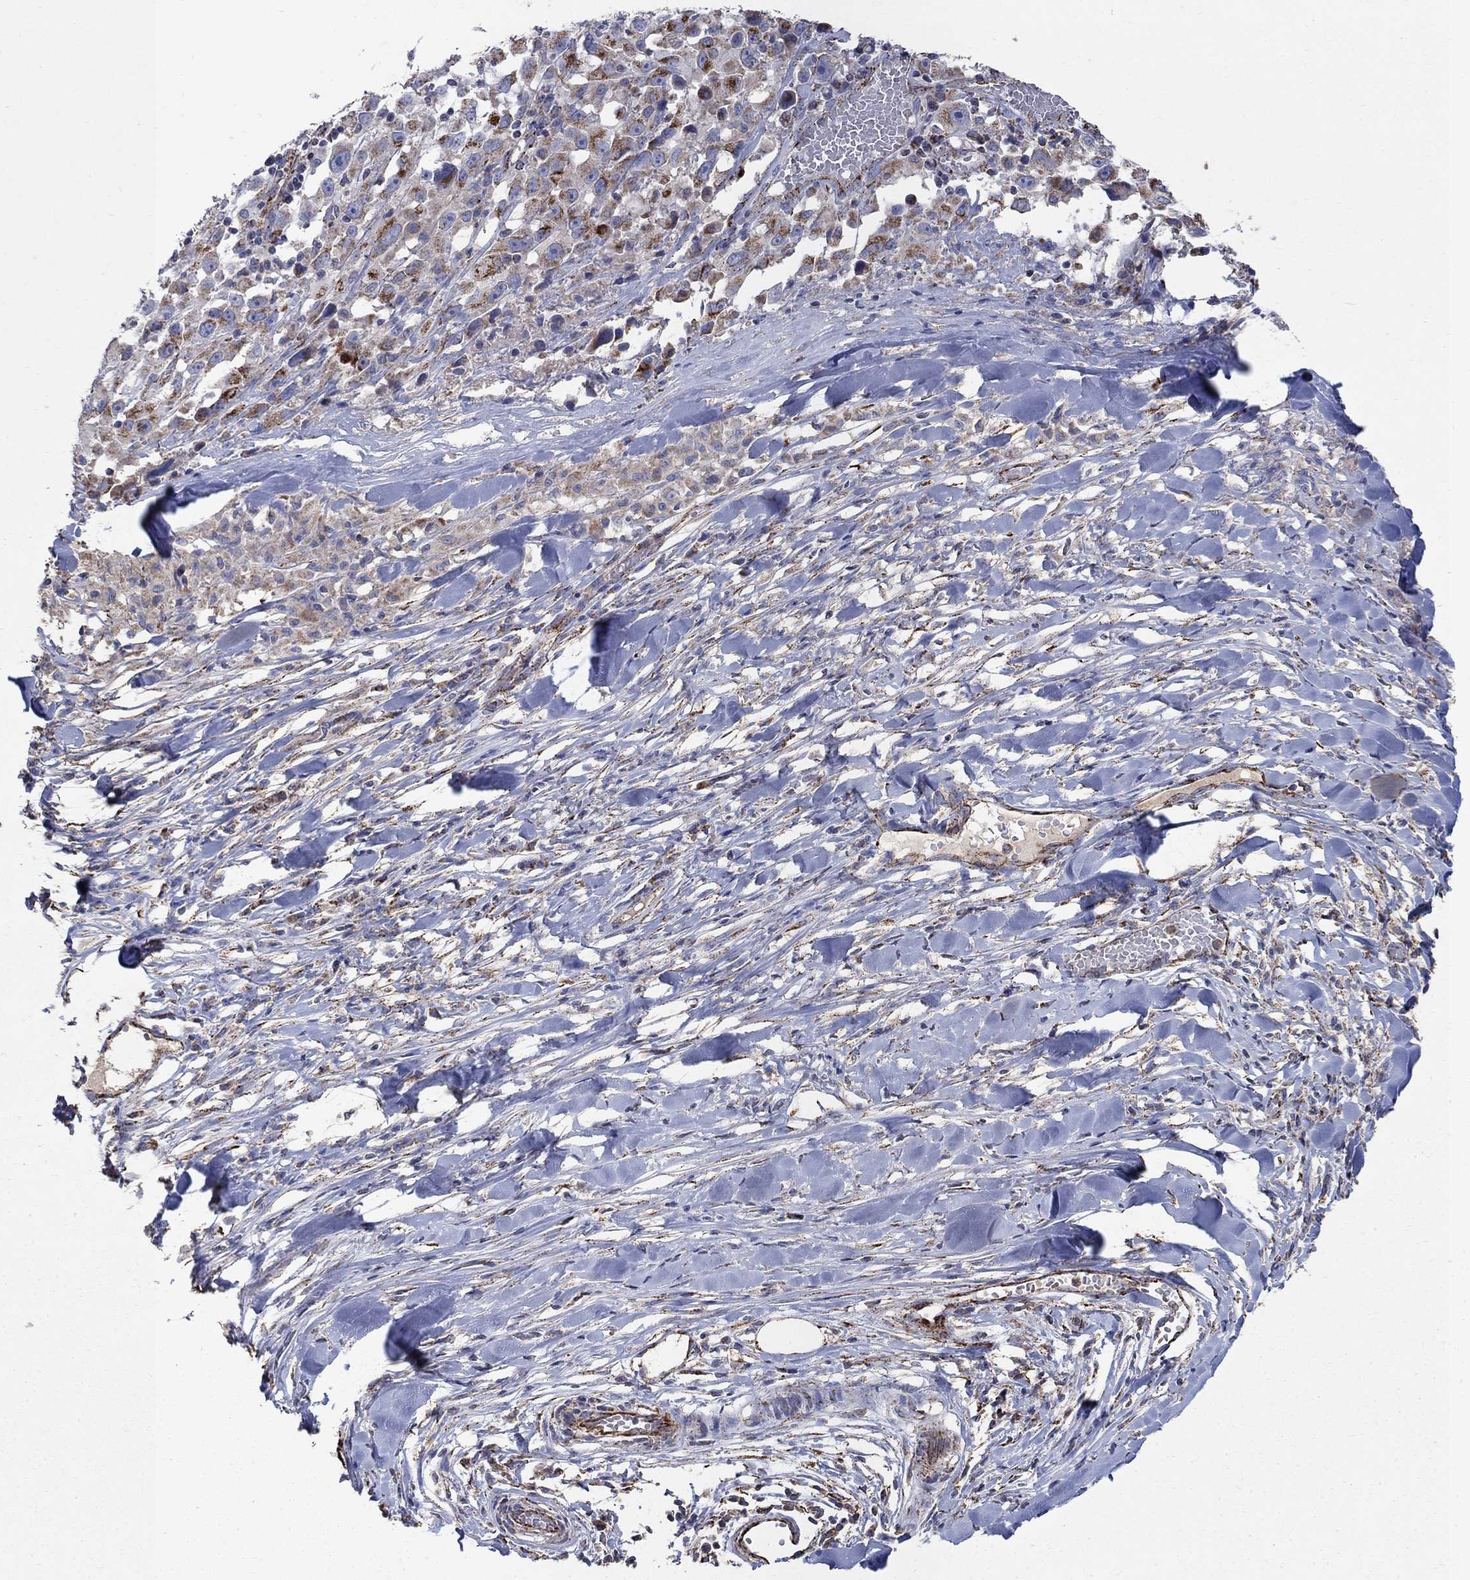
{"staining": {"intensity": "strong", "quantity": "<25%", "location": "cytoplasmic/membranous"}, "tissue": "melanoma", "cell_type": "Tumor cells", "image_type": "cancer", "snomed": [{"axis": "morphology", "description": "Malignant melanoma, Metastatic site"}, {"axis": "topography", "description": "Lymph node"}], "caption": "This is an image of immunohistochemistry staining of malignant melanoma (metastatic site), which shows strong expression in the cytoplasmic/membranous of tumor cells.", "gene": "PNPLA2", "patient": {"sex": "male", "age": 50}}